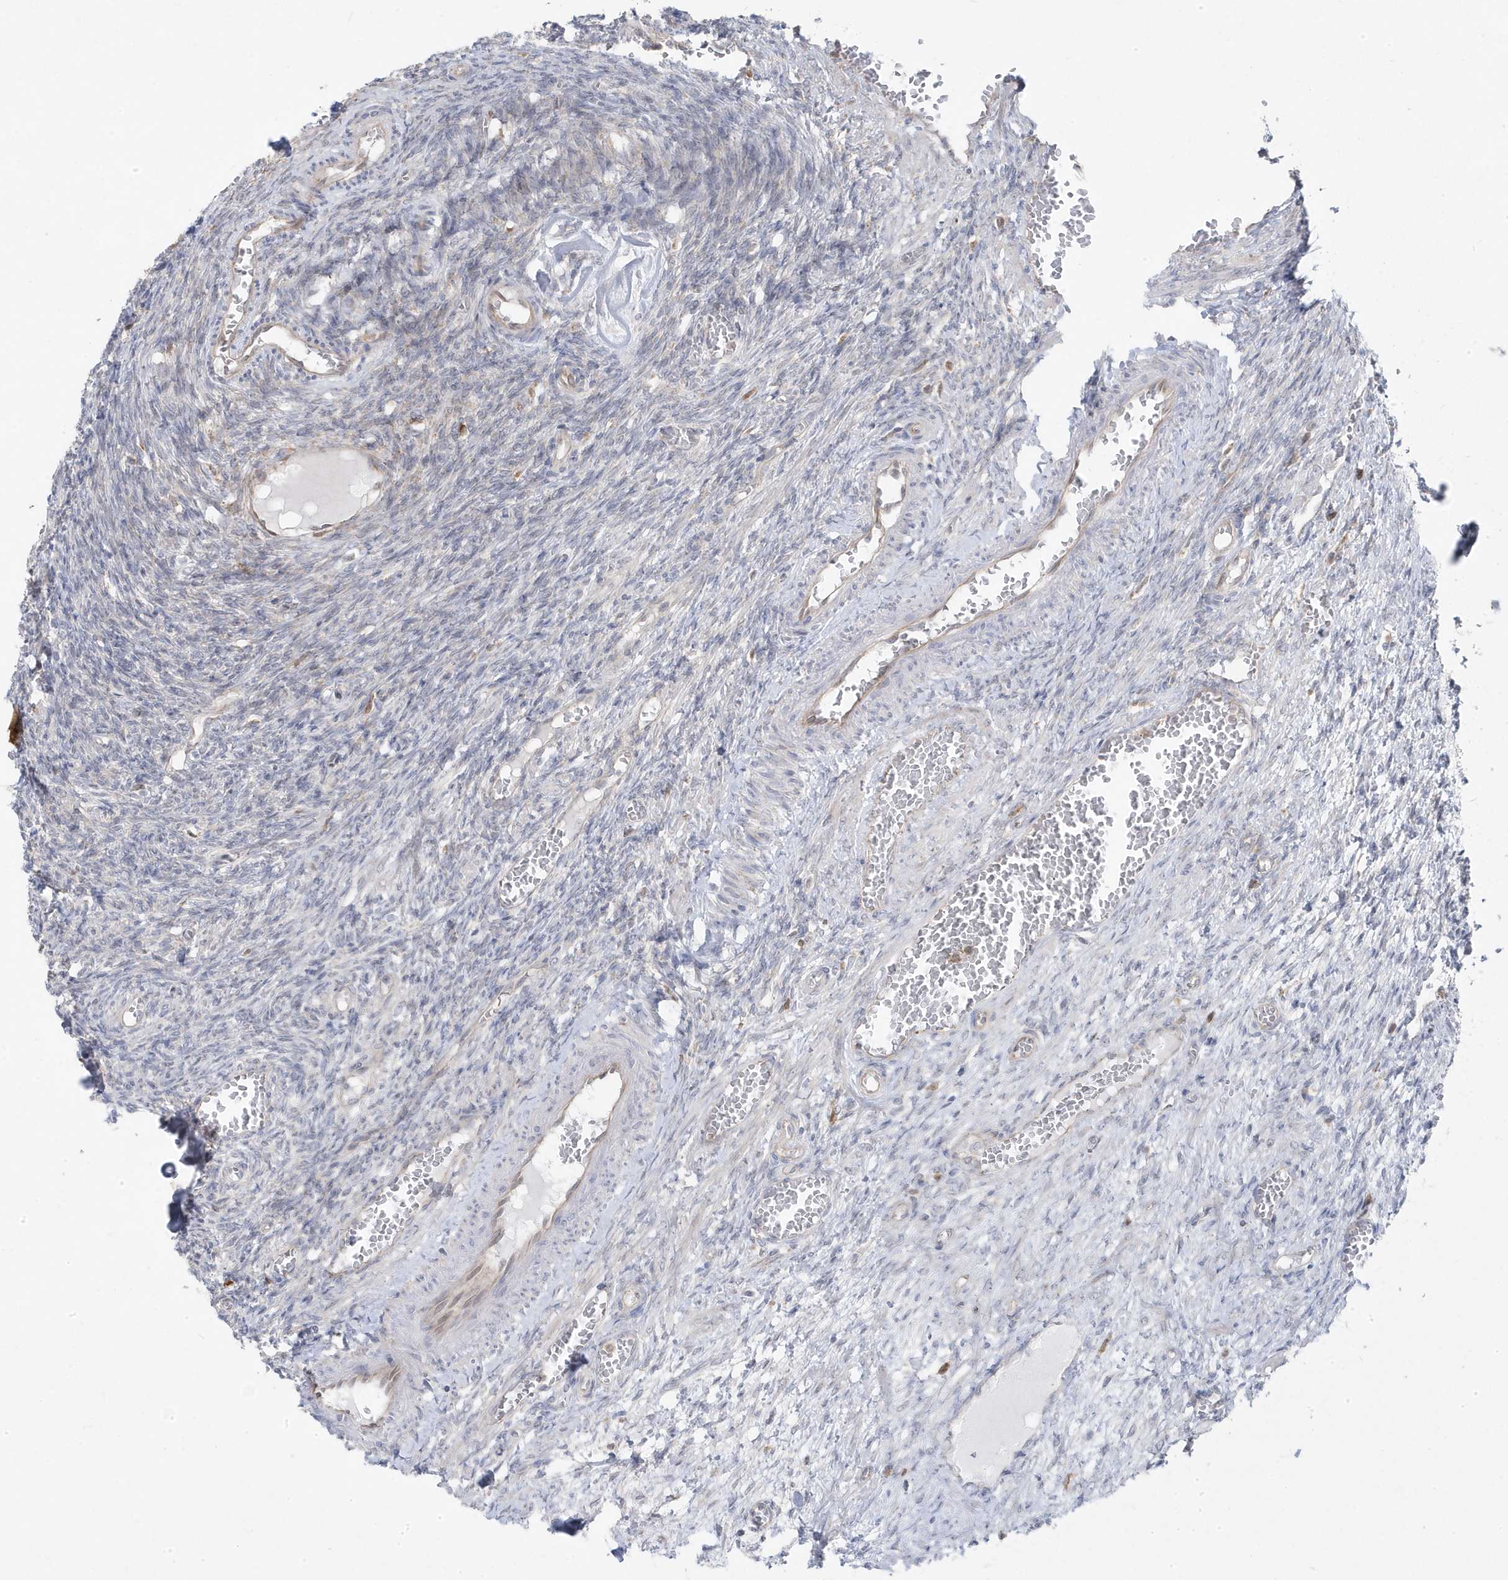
{"staining": {"intensity": "negative", "quantity": "none", "location": "none"}, "tissue": "ovary", "cell_type": "Ovarian stroma cells", "image_type": "normal", "snomed": [{"axis": "morphology", "description": "Normal tissue, NOS"}, {"axis": "topography", "description": "Ovary"}], "caption": "Immunohistochemistry (IHC) of normal ovary exhibits no expression in ovarian stroma cells.", "gene": "ZNF654", "patient": {"sex": "female", "age": 27}}